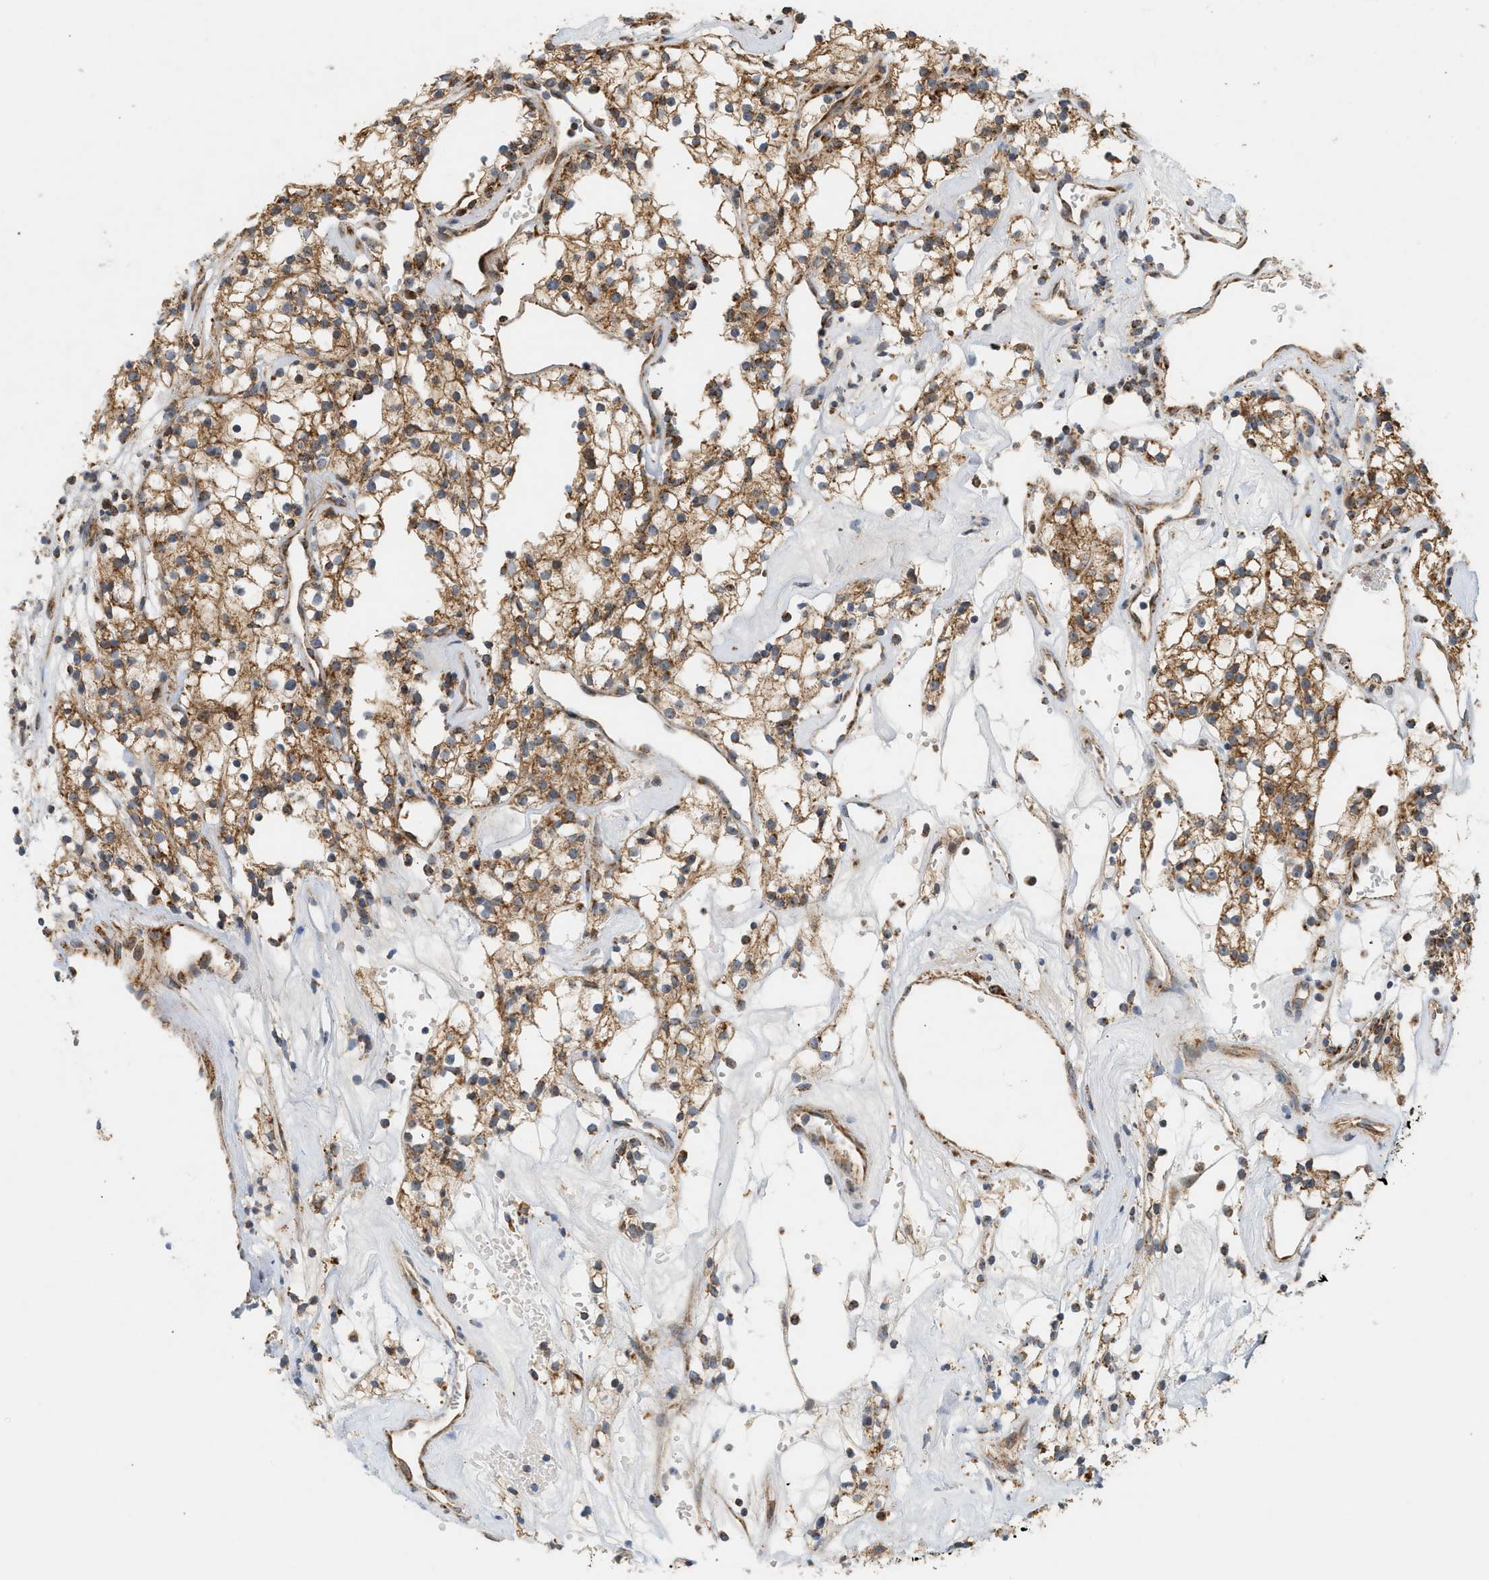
{"staining": {"intensity": "moderate", "quantity": ">75%", "location": "cytoplasmic/membranous"}, "tissue": "renal cancer", "cell_type": "Tumor cells", "image_type": "cancer", "snomed": [{"axis": "morphology", "description": "Adenocarcinoma, NOS"}, {"axis": "topography", "description": "Kidney"}], "caption": "Protein expression analysis of human renal cancer reveals moderate cytoplasmic/membranous expression in approximately >75% of tumor cells.", "gene": "MCU", "patient": {"sex": "male", "age": 59}}